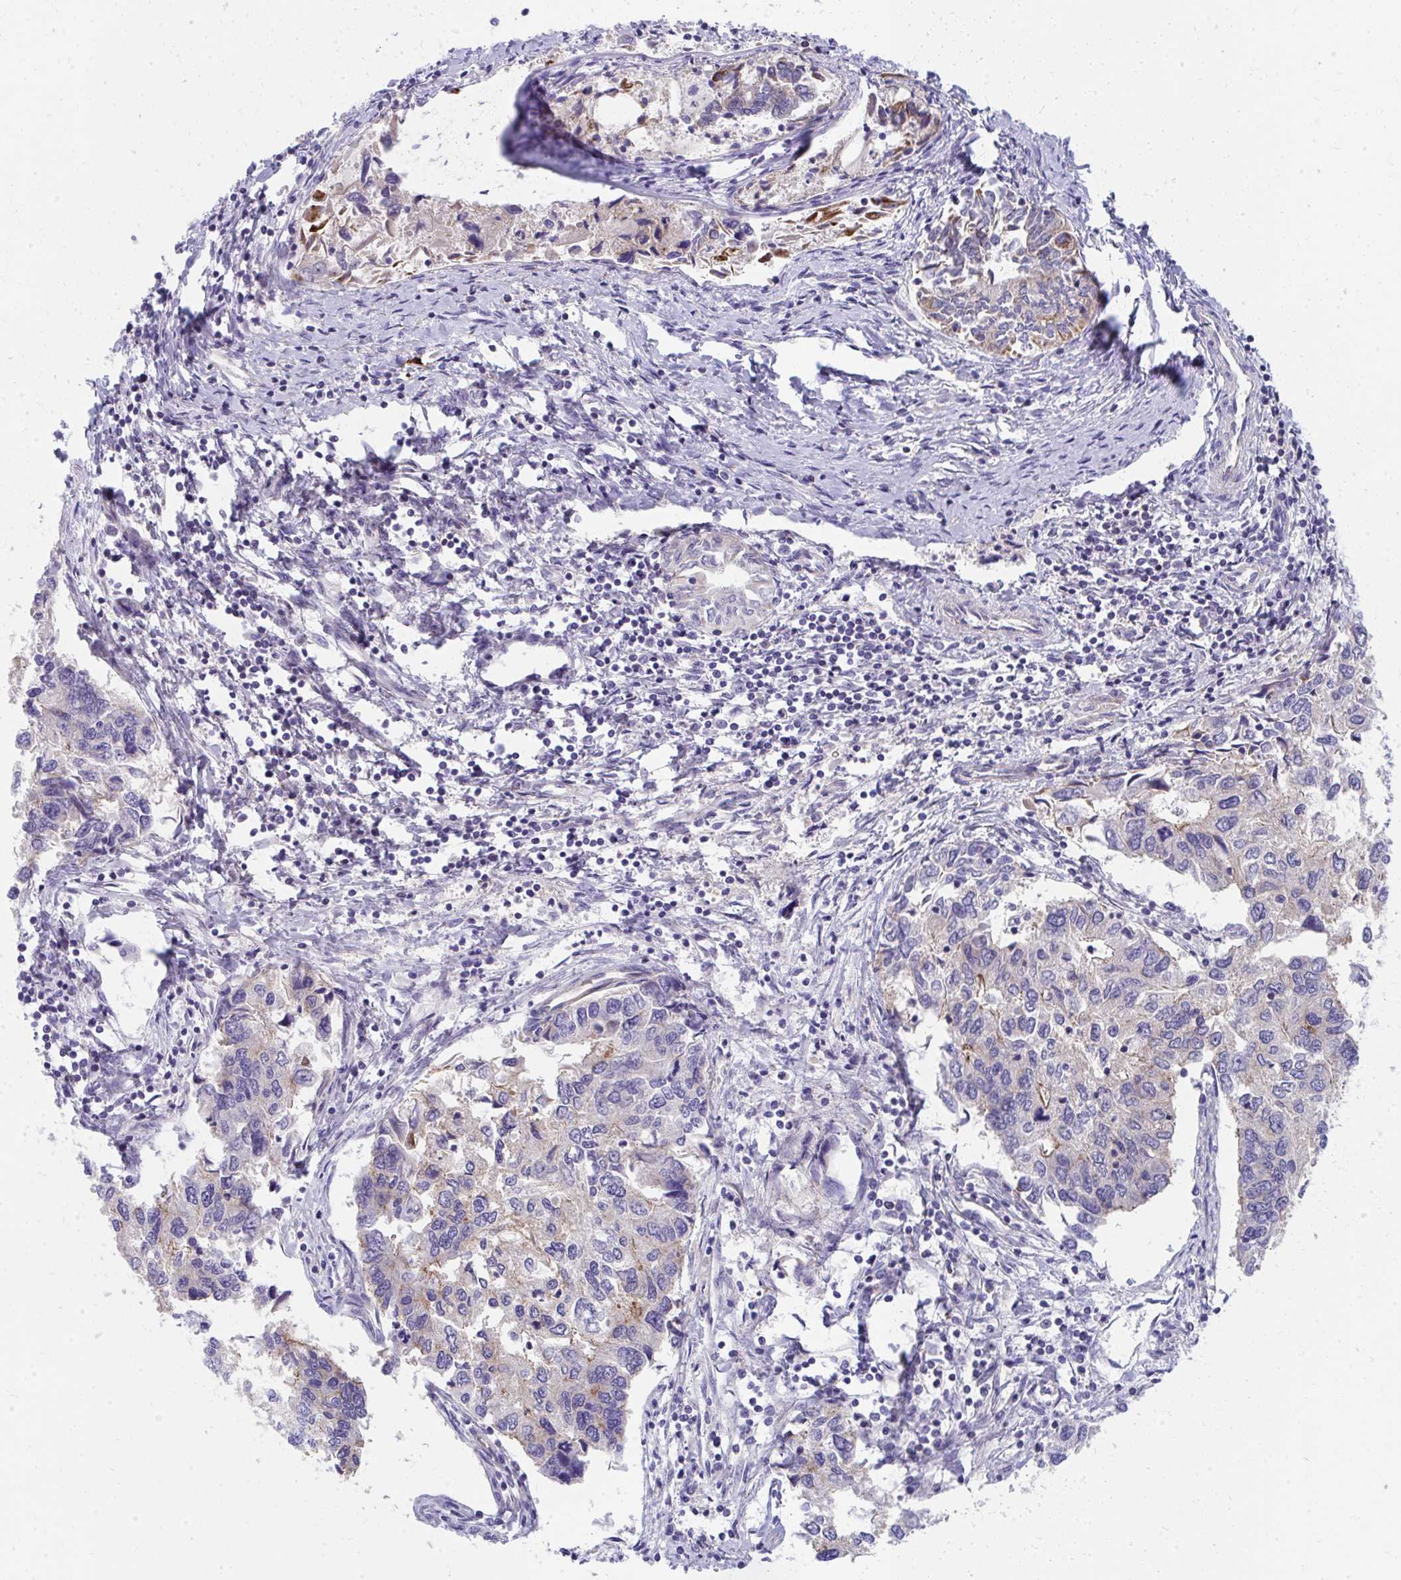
{"staining": {"intensity": "weak", "quantity": "<25%", "location": "cytoplasmic/membranous"}, "tissue": "endometrial cancer", "cell_type": "Tumor cells", "image_type": "cancer", "snomed": [{"axis": "morphology", "description": "Carcinoma, NOS"}, {"axis": "topography", "description": "Uterus"}], "caption": "High power microscopy image of an immunohistochemistry image of carcinoma (endometrial), revealing no significant expression in tumor cells. The staining is performed using DAB brown chromogen with nuclei counter-stained in using hematoxylin.", "gene": "IL37", "patient": {"sex": "female", "age": 76}}